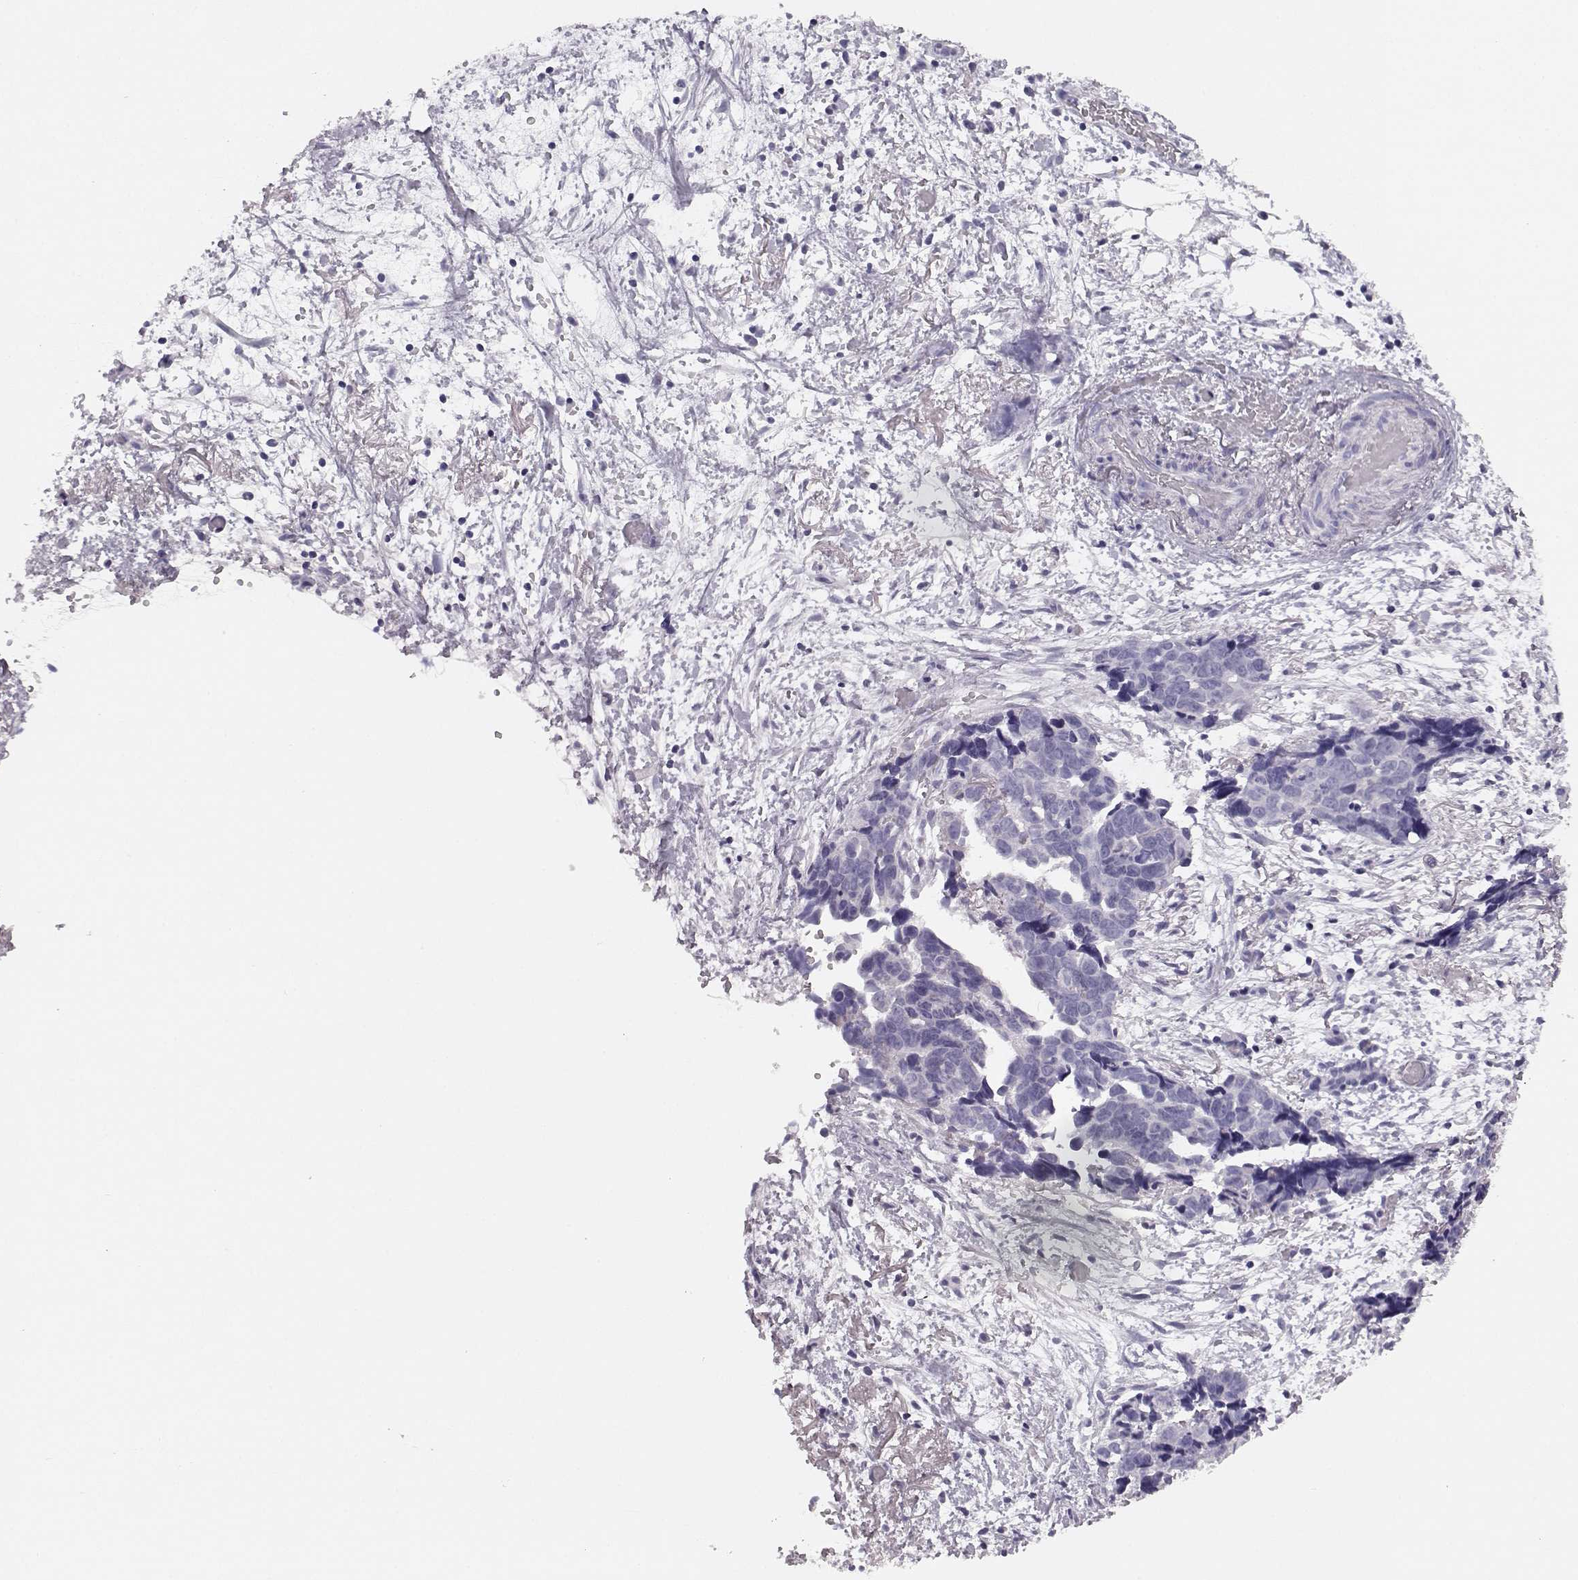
{"staining": {"intensity": "negative", "quantity": "none", "location": "none"}, "tissue": "ovarian cancer", "cell_type": "Tumor cells", "image_type": "cancer", "snomed": [{"axis": "morphology", "description": "Cystadenocarcinoma, serous, NOS"}, {"axis": "topography", "description": "Ovary"}], "caption": "An immunohistochemistry histopathology image of ovarian cancer is shown. There is no staining in tumor cells of ovarian cancer. (DAB (3,3'-diaminobenzidine) immunohistochemistry (IHC) with hematoxylin counter stain).", "gene": "BFSP2", "patient": {"sex": "female", "age": 69}}